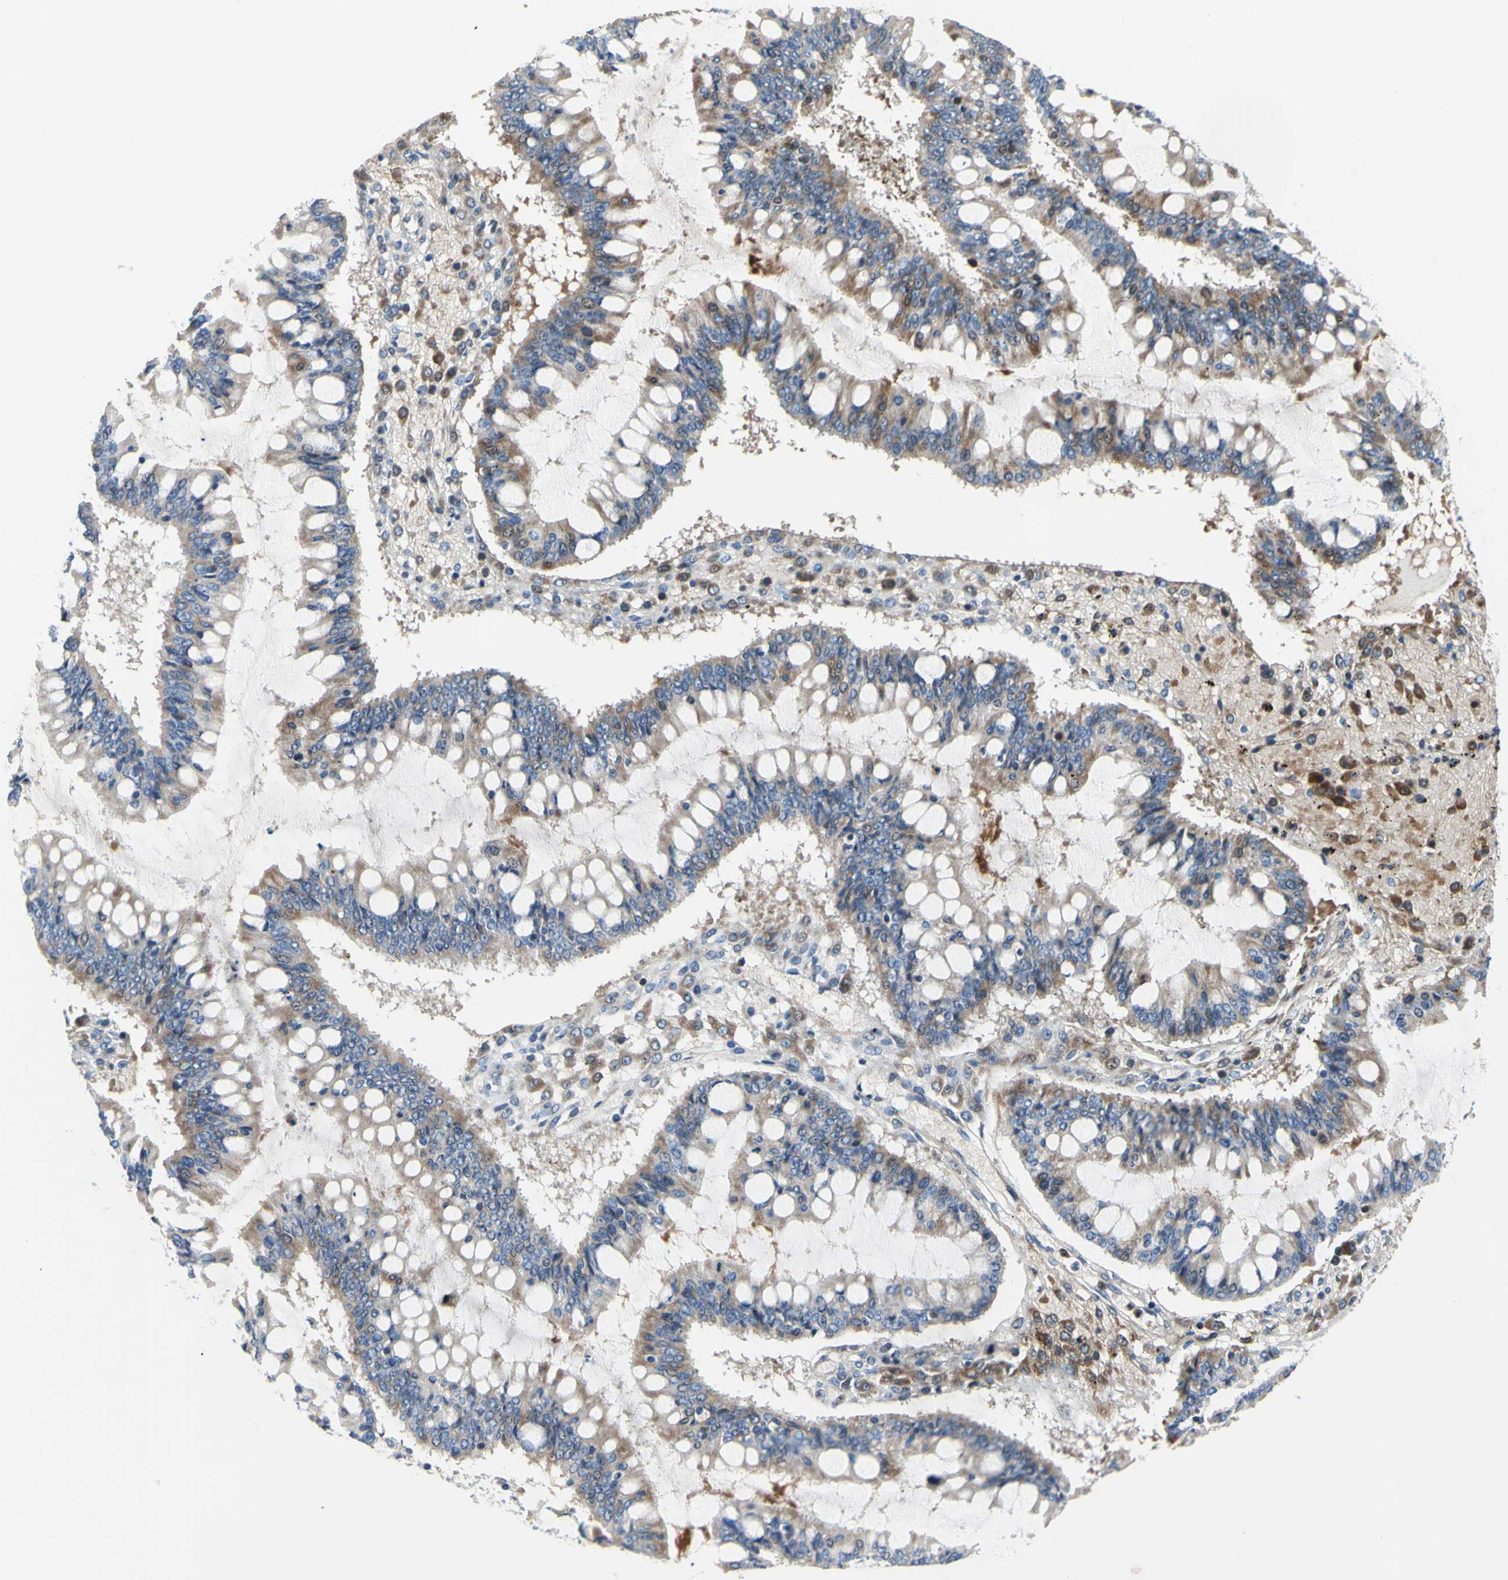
{"staining": {"intensity": "weak", "quantity": "25%-75%", "location": "cytoplasmic/membranous"}, "tissue": "ovarian cancer", "cell_type": "Tumor cells", "image_type": "cancer", "snomed": [{"axis": "morphology", "description": "Cystadenocarcinoma, mucinous, NOS"}, {"axis": "topography", "description": "Ovary"}], "caption": "DAB immunohistochemical staining of ovarian cancer (mucinous cystadenocarcinoma) exhibits weak cytoplasmic/membranous protein expression in about 25%-75% of tumor cells.", "gene": "CDON", "patient": {"sex": "female", "age": 73}}